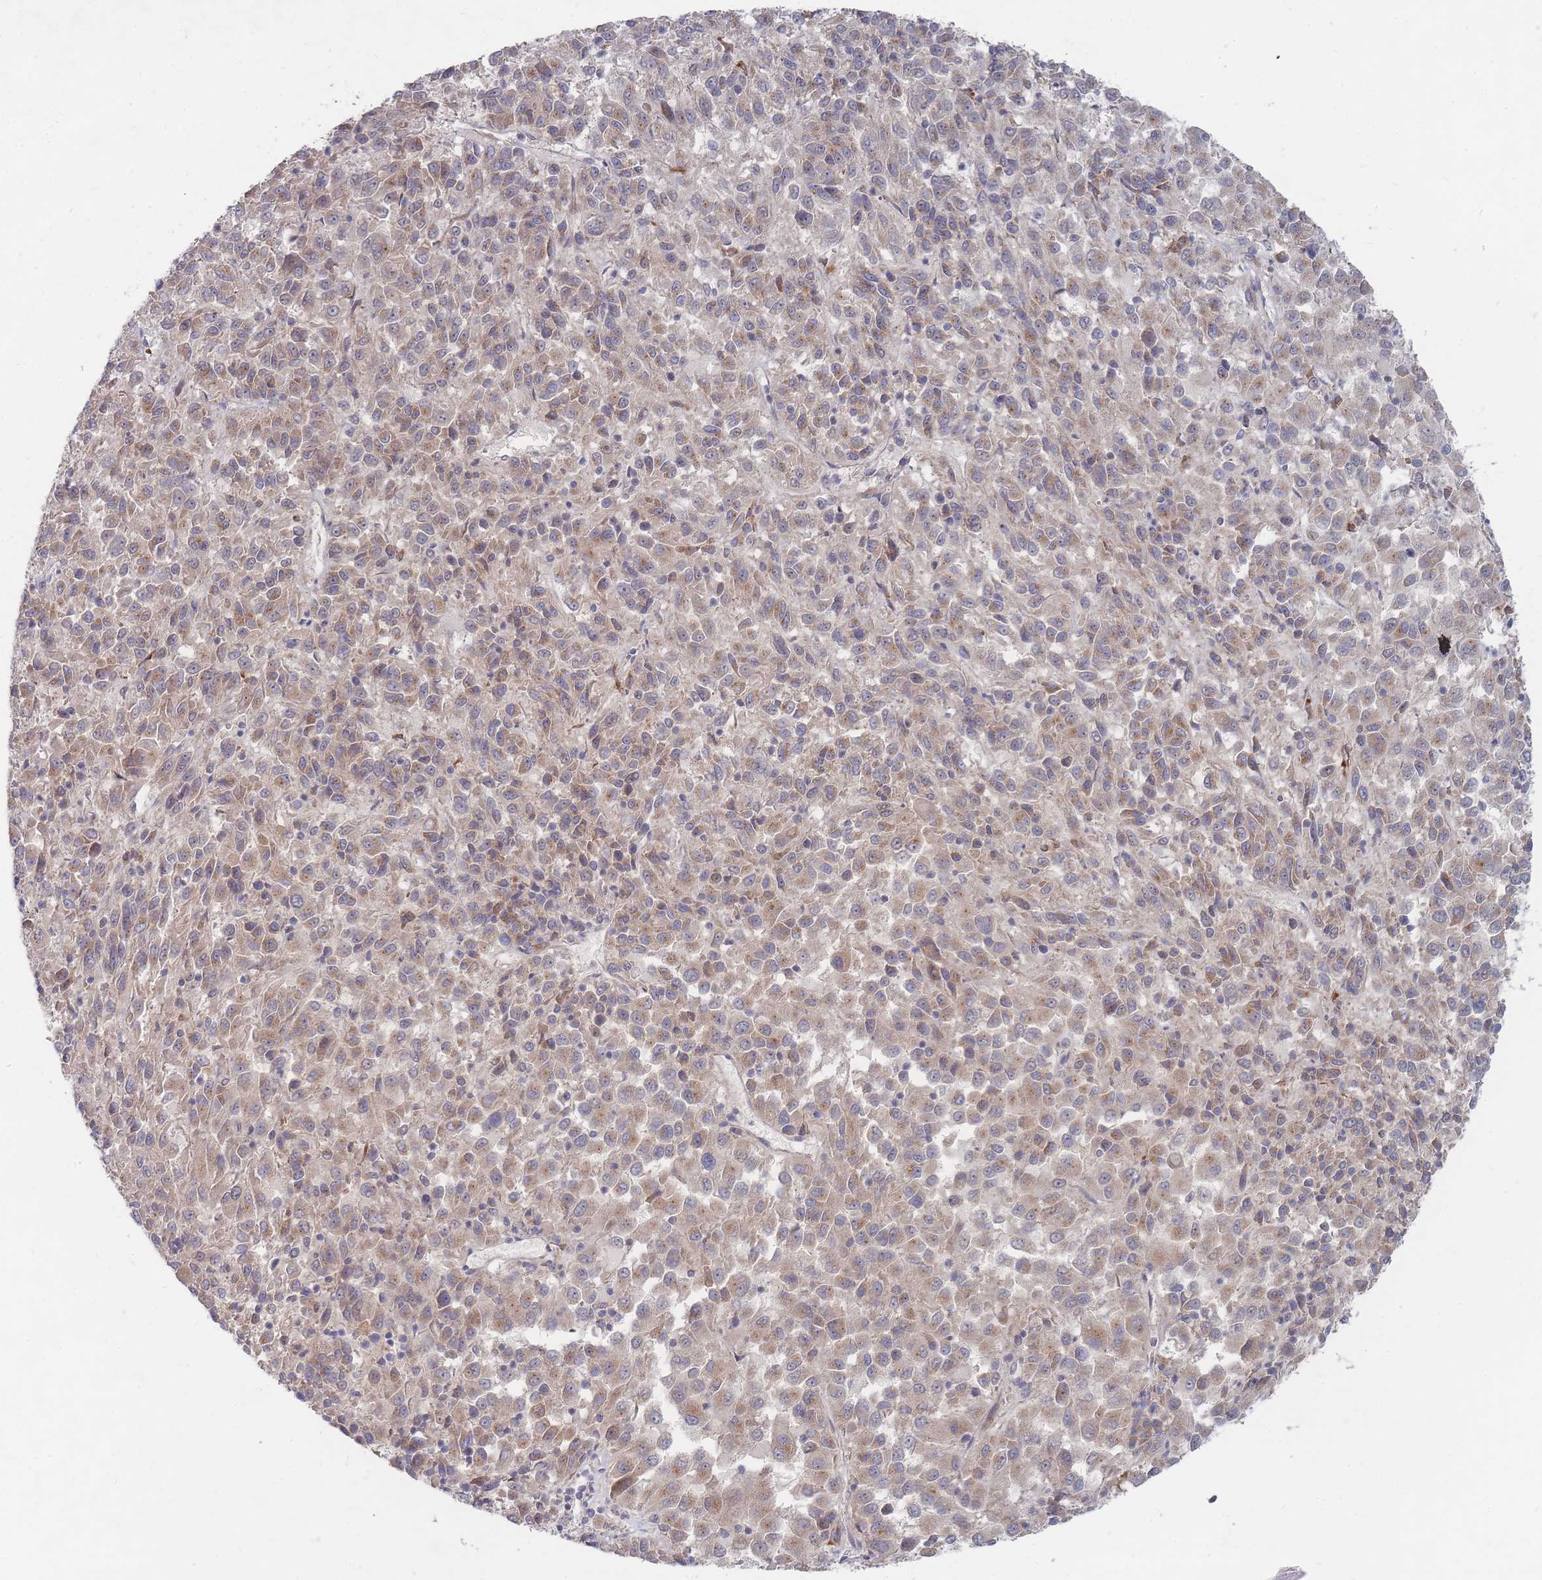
{"staining": {"intensity": "weak", "quantity": ">75%", "location": "cytoplasmic/membranous"}, "tissue": "melanoma", "cell_type": "Tumor cells", "image_type": "cancer", "snomed": [{"axis": "morphology", "description": "Malignant melanoma, Metastatic site"}, {"axis": "topography", "description": "Lung"}], "caption": "This histopathology image exhibits malignant melanoma (metastatic site) stained with immunohistochemistry (IHC) to label a protein in brown. The cytoplasmic/membranous of tumor cells show weak positivity for the protein. Nuclei are counter-stained blue.", "gene": "SLC35F5", "patient": {"sex": "male", "age": 64}}